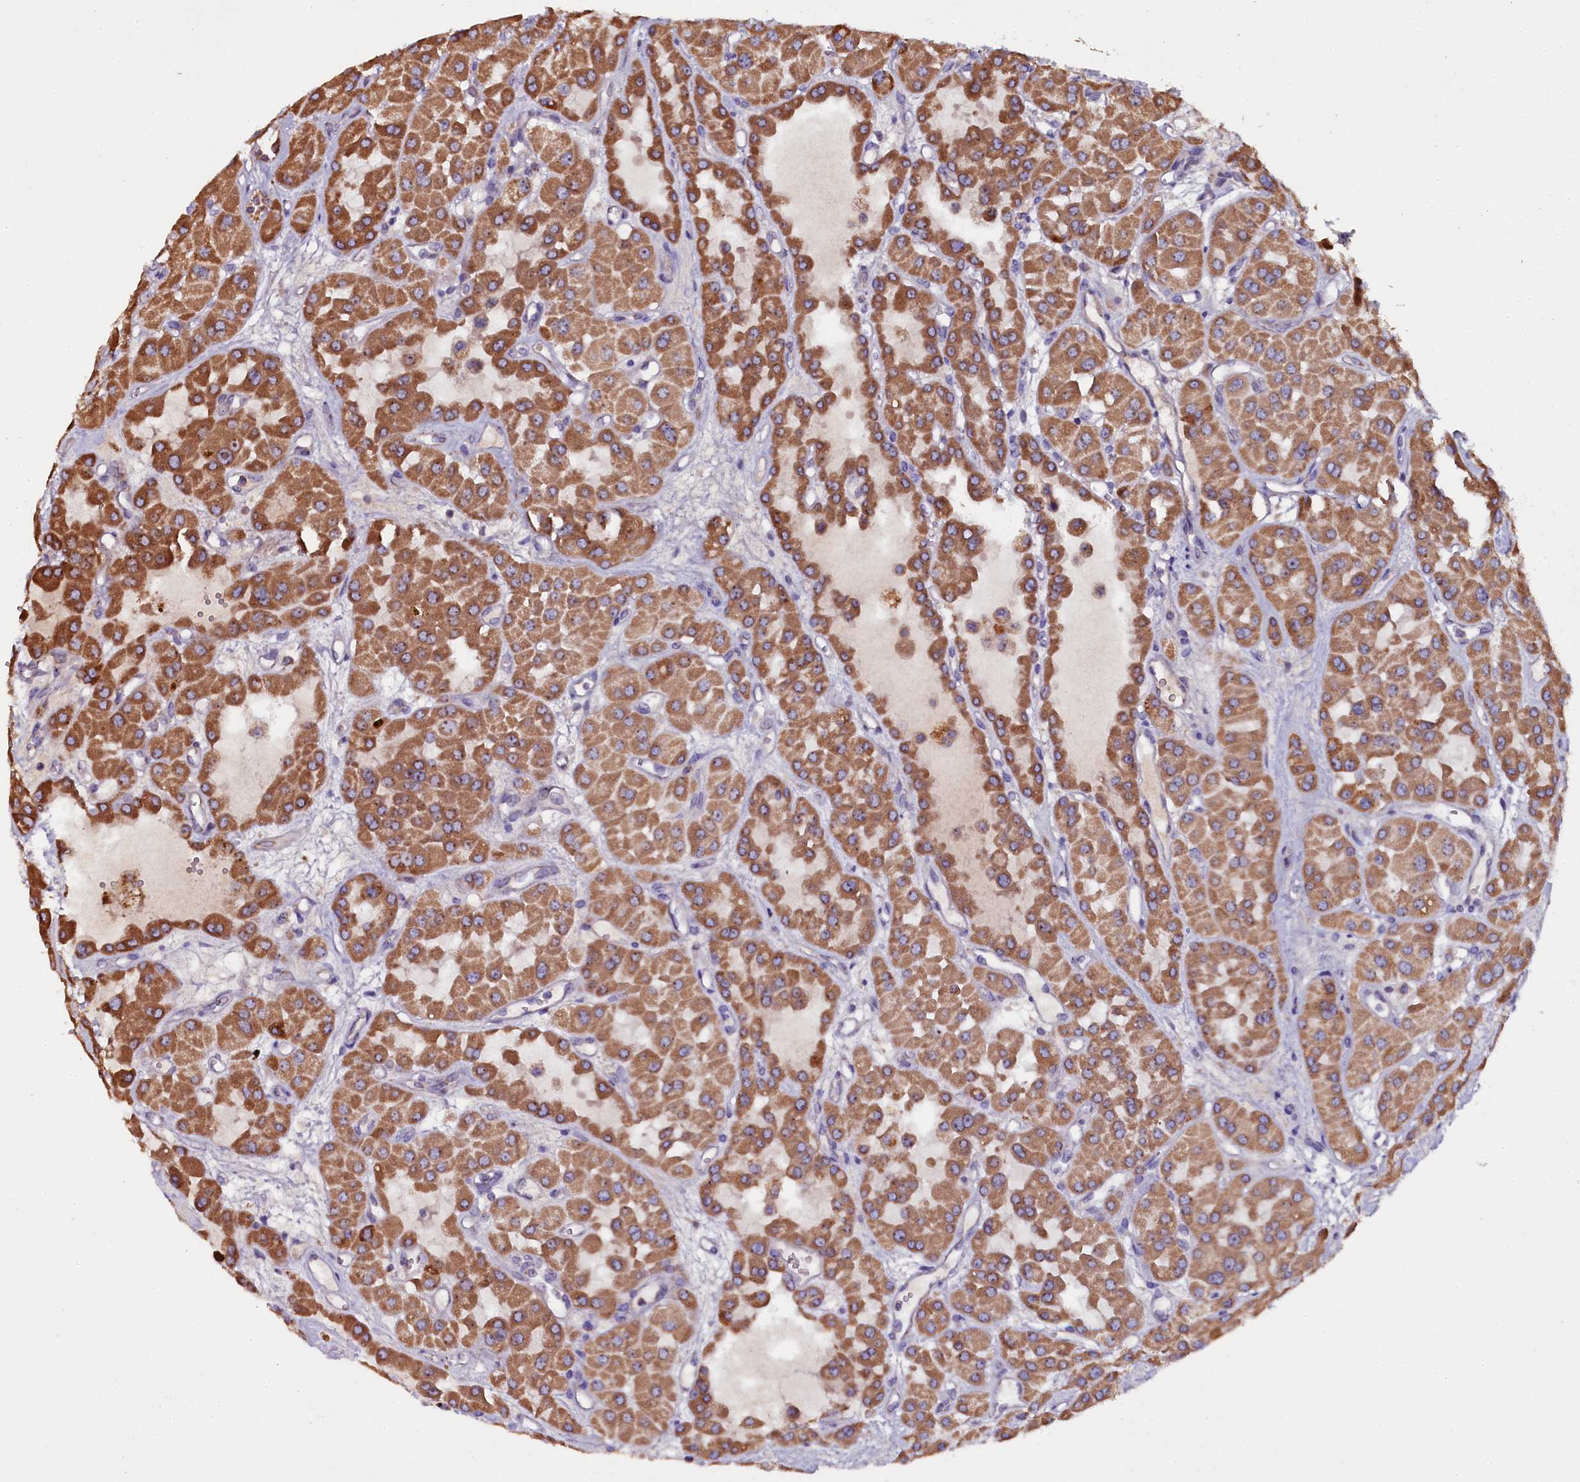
{"staining": {"intensity": "strong", "quantity": ">75%", "location": "cytoplasmic/membranous"}, "tissue": "renal cancer", "cell_type": "Tumor cells", "image_type": "cancer", "snomed": [{"axis": "morphology", "description": "Carcinoma, NOS"}, {"axis": "topography", "description": "Kidney"}], "caption": "Immunohistochemical staining of human renal cancer (carcinoma) reveals high levels of strong cytoplasmic/membranous staining in approximately >75% of tumor cells. (DAB IHC with brightfield microscopy, high magnification).", "gene": "NAA80", "patient": {"sex": "female", "age": 75}}